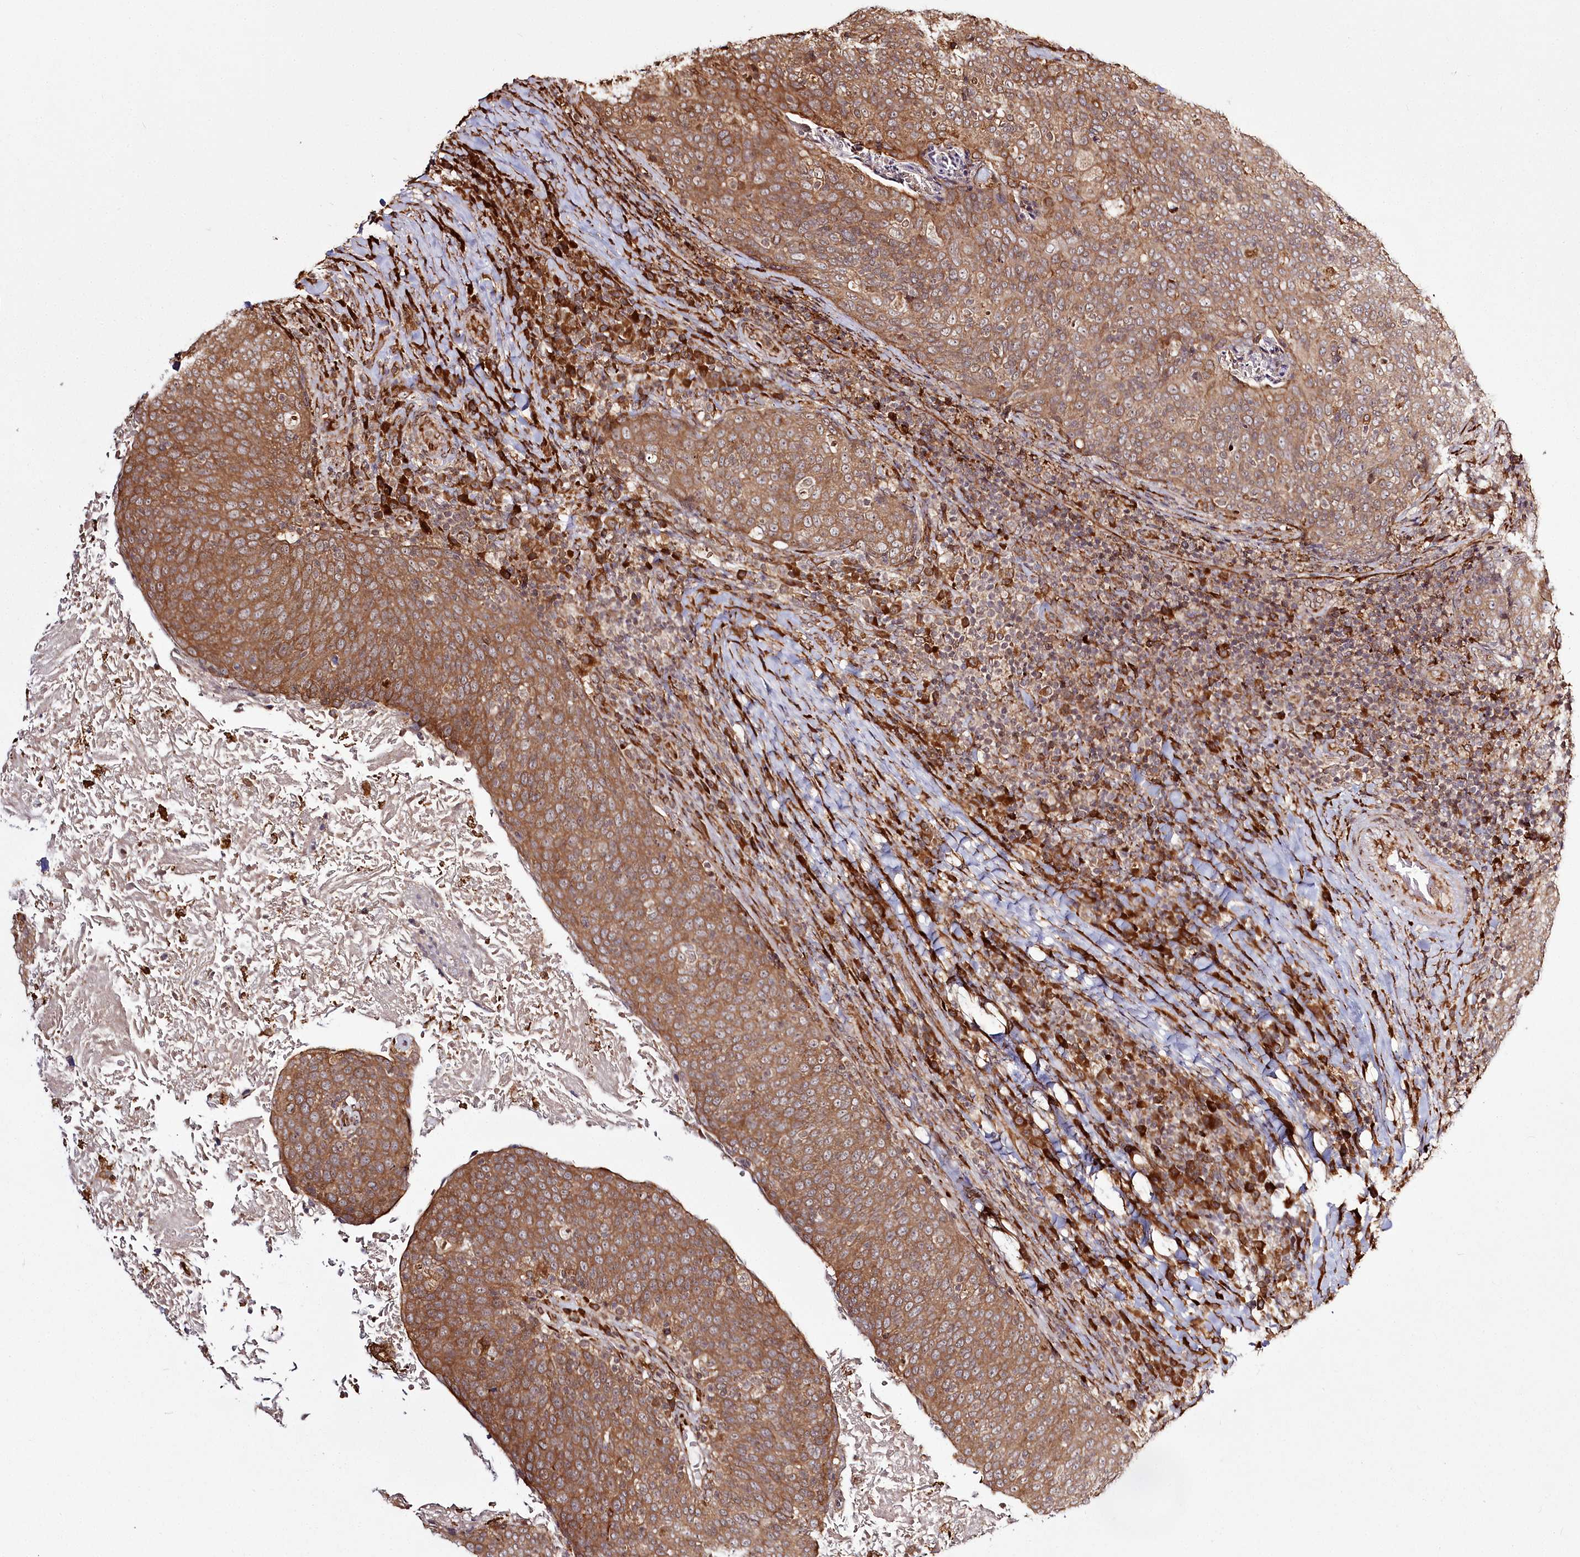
{"staining": {"intensity": "moderate", "quantity": ">75%", "location": "cytoplasmic/membranous"}, "tissue": "head and neck cancer", "cell_type": "Tumor cells", "image_type": "cancer", "snomed": [{"axis": "morphology", "description": "Squamous cell carcinoma, NOS"}, {"axis": "morphology", "description": "Squamous cell carcinoma, metastatic, NOS"}, {"axis": "topography", "description": "Lymph node"}, {"axis": "topography", "description": "Head-Neck"}], "caption": "Brown immunohistochemical staining in human head and neck squamous cell carcinoma exhibits moderate cytoplasmic/membranous expression in approximately >75% of tumor cells.", "gene": "FAM13A", "patient": {"sex": "male", "age": 62}}